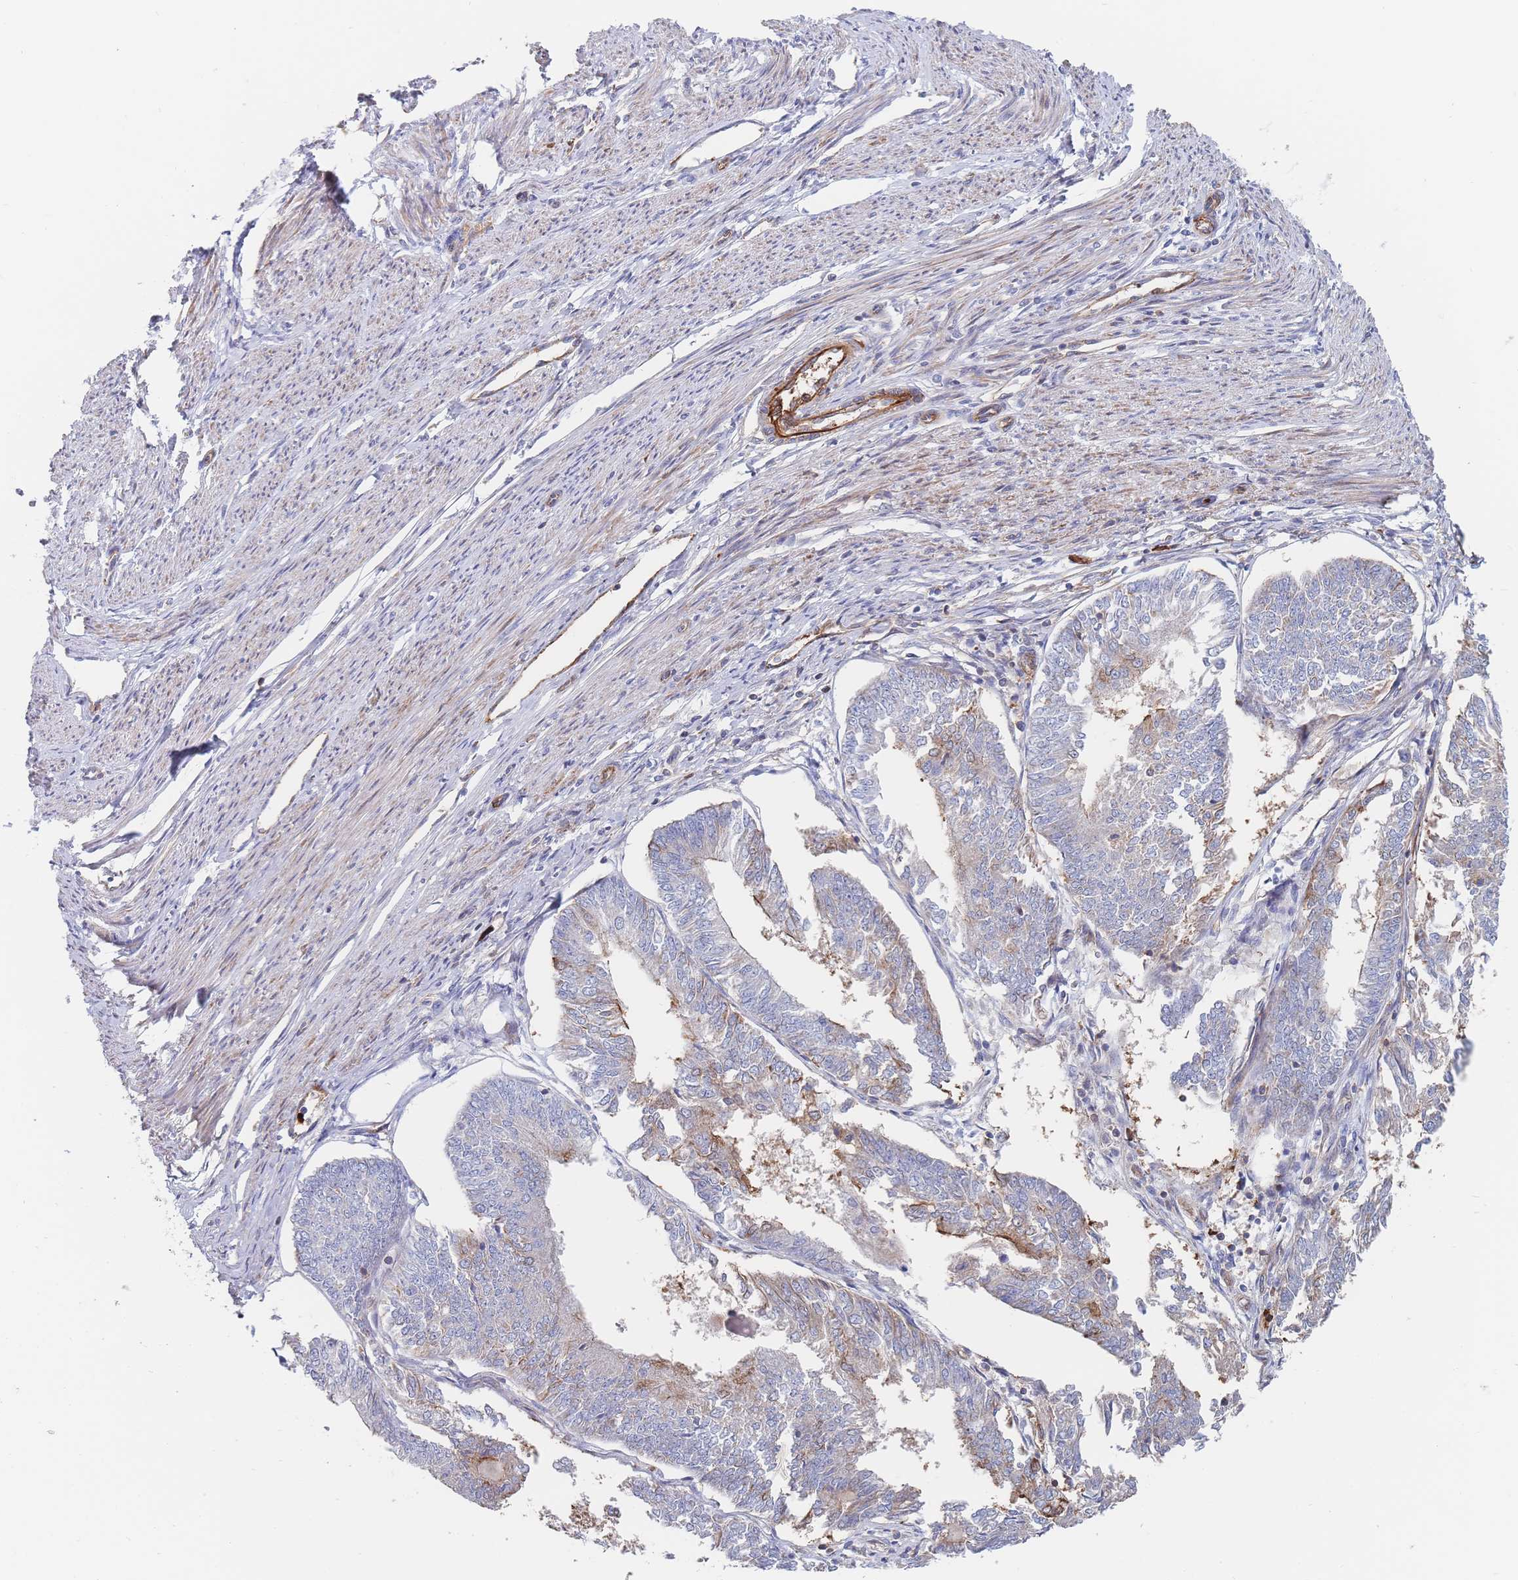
{"staining": {"intensity": "weak", "quantity": "<25%", "location": "cytoplasmic/membranous"}, "tissue": "endometrial cancer", "cell_type": "Tumor cells", "image_type": "cancer", "snomed": [{"axis": "morphology", "description": "Adenocarcinoma, NOS"}, {"axis": "topography", "description": "Endometrium"}], "caption": "High power microscopy micrograph of an IHC photomicrograph of endometrial cancer (adenocarcinoma), revealing no significant positivity in tumor cells.", "gene": "G6PC1", "patient": {"sex": "female", "age": 58}}